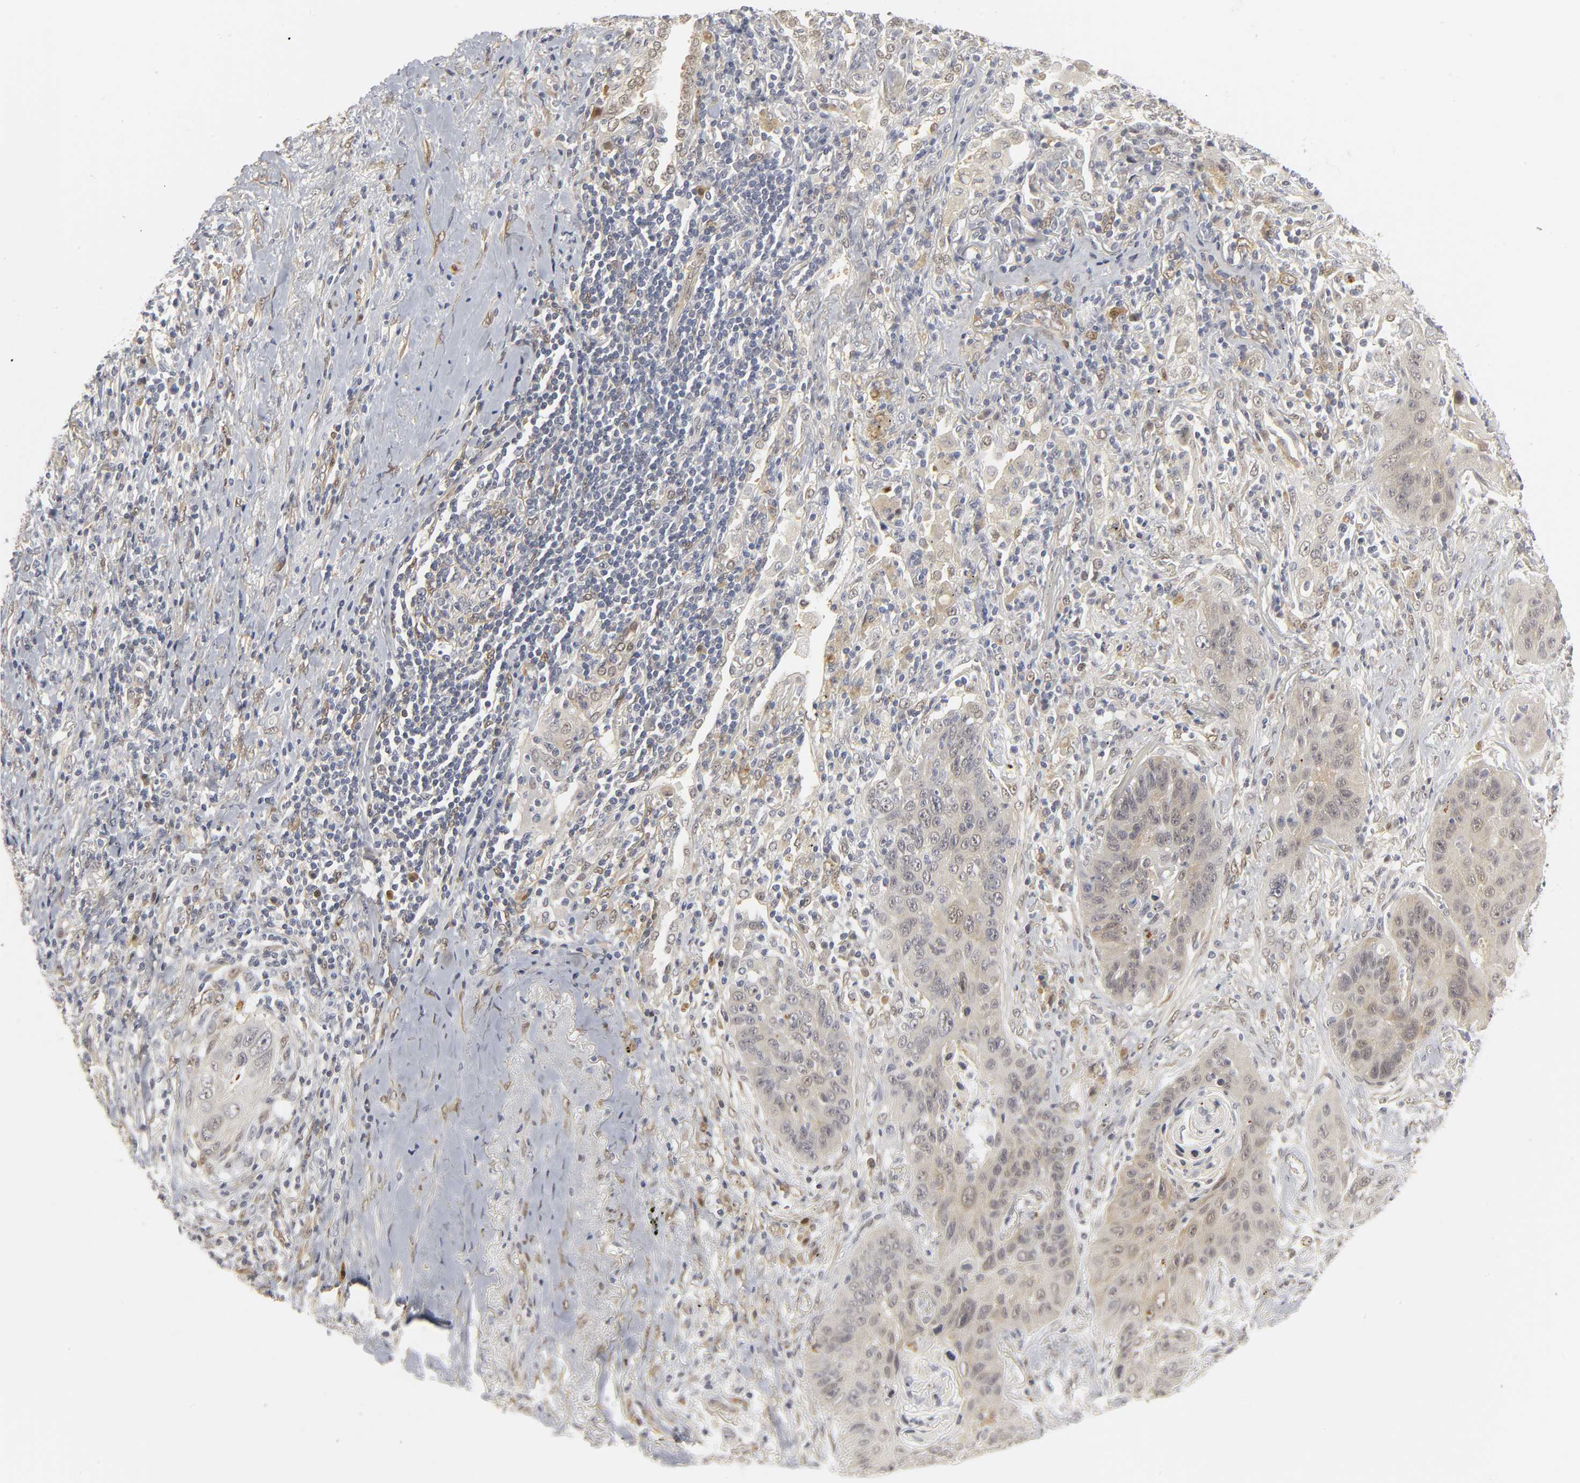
{"staining": {"intensity": "weak", "quantity": "25%-75%", "location": "cytoplasmic/membranous"}, "tissue": "lung cancer", "cell_type": "Tumor cells", "image_type": "cancer", "snomed": [{"axis": "morphology", "description": "Squamous cell carcinoma, NOS"}, {"axis": "topography", "description": "Lung"}], "caption": "A high-resolution photomicrograph shows immunohistochemistry (IHC) staining of lung cancer, which reveals weak cytoplasmic/membranous positivity in about 25%-75% of tumor cells.", "gene": "PDLIM3", "patient": {"sex": "female", "age": 67}}